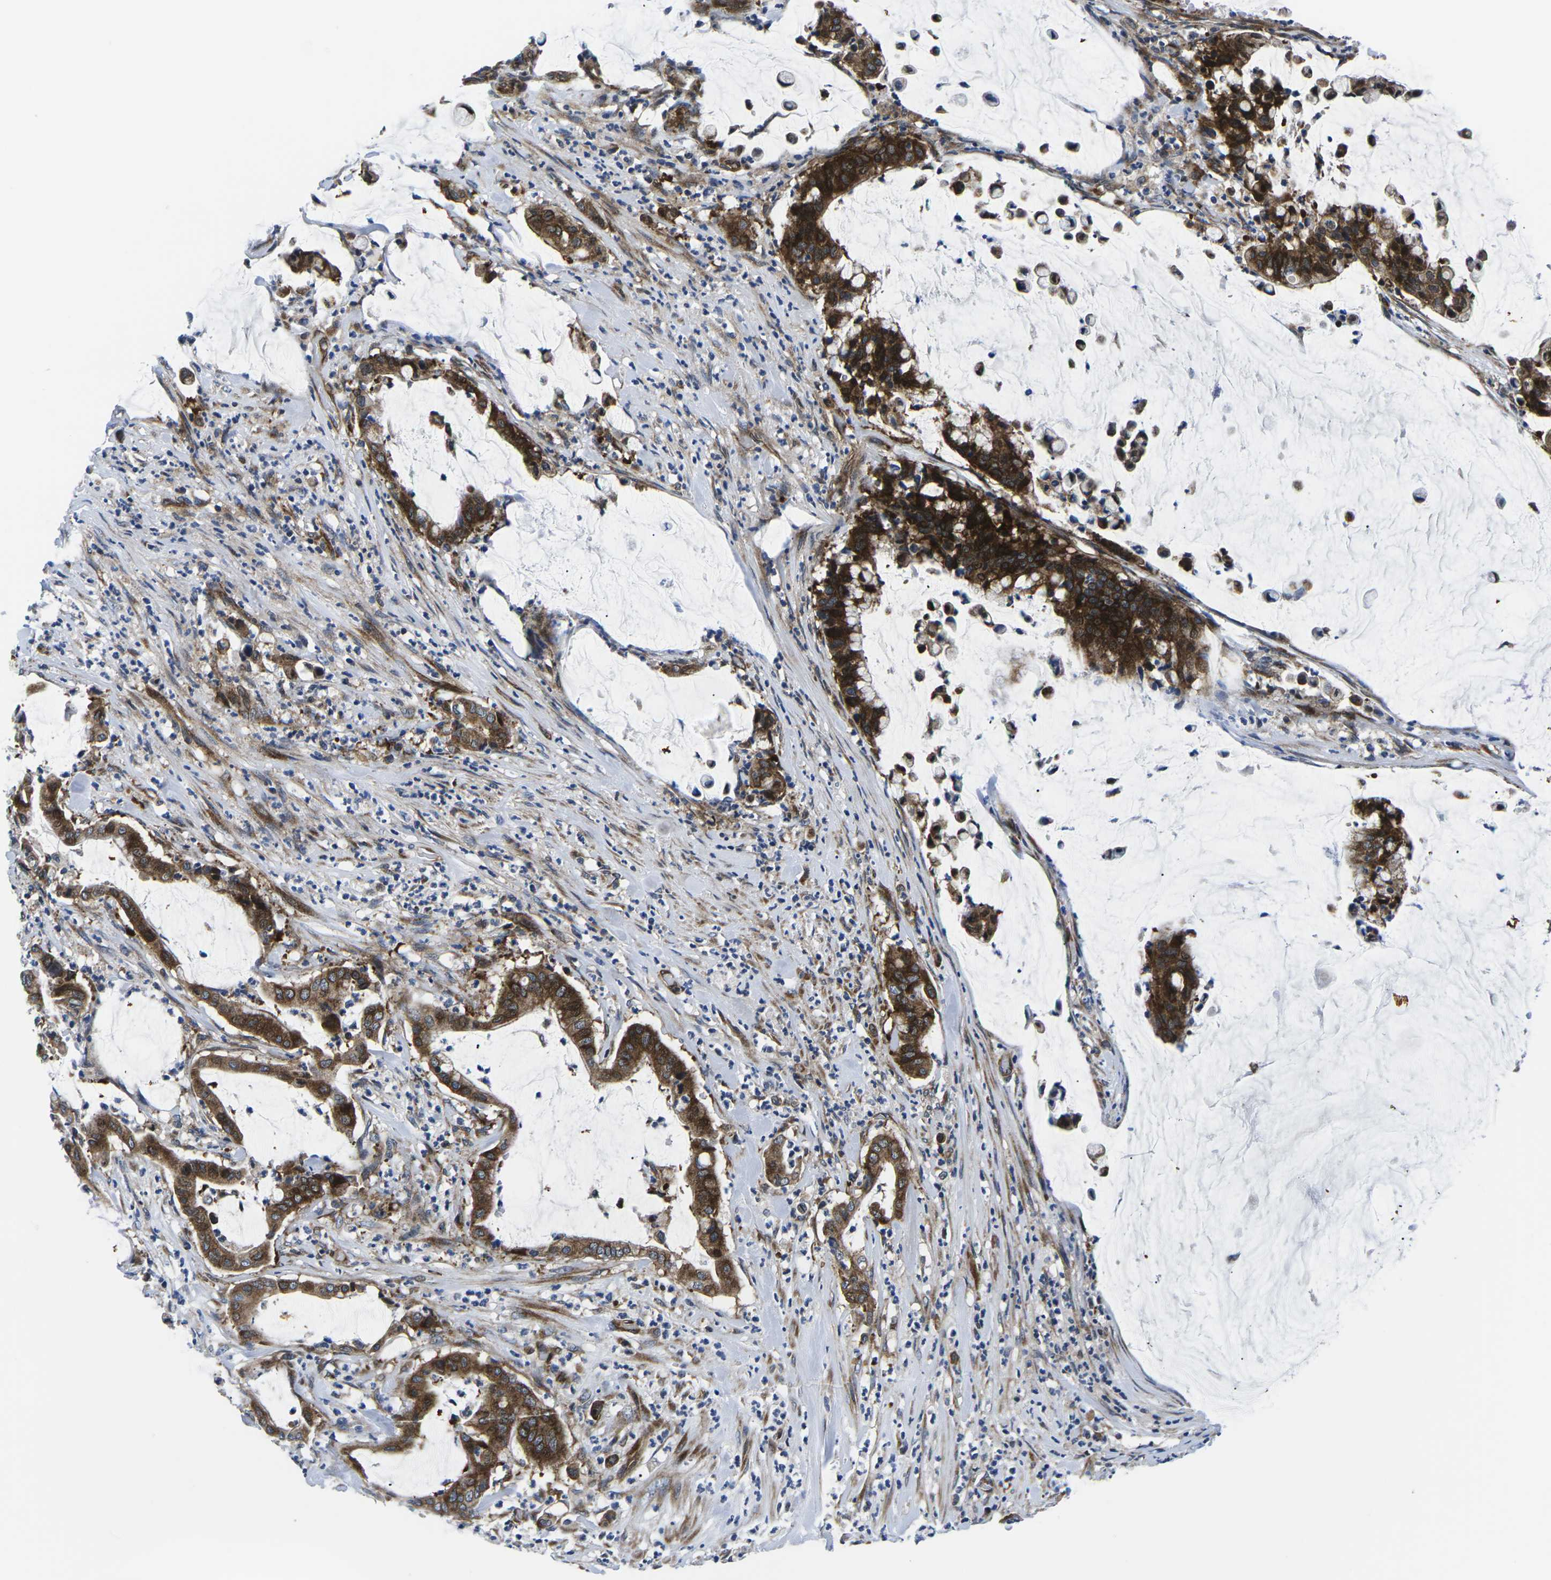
{"staining": {"intensity": "strong", "quantity": ">75%", "location": "cytoplasmic/membranous"}, "tissue": "pancreatic cancer", "cell_type": "Tumor cells", "image_type": "cancer", "snomed": [{"axis": "morphology", "description": "Adenocarcinoma, NOS"}, {"axis": "topography", "description": "Pancreas"}], "caption": "Immunohistochemistry (IHC) (DAB (3,3'-diaminobenzidine)) staining of pancreatic cancer displays strong cytoplasmic/membranous protein expression in about >75% of tumor cells.", "gene": "EIF4E", "patient": {"sex": "male", "age": 41}}